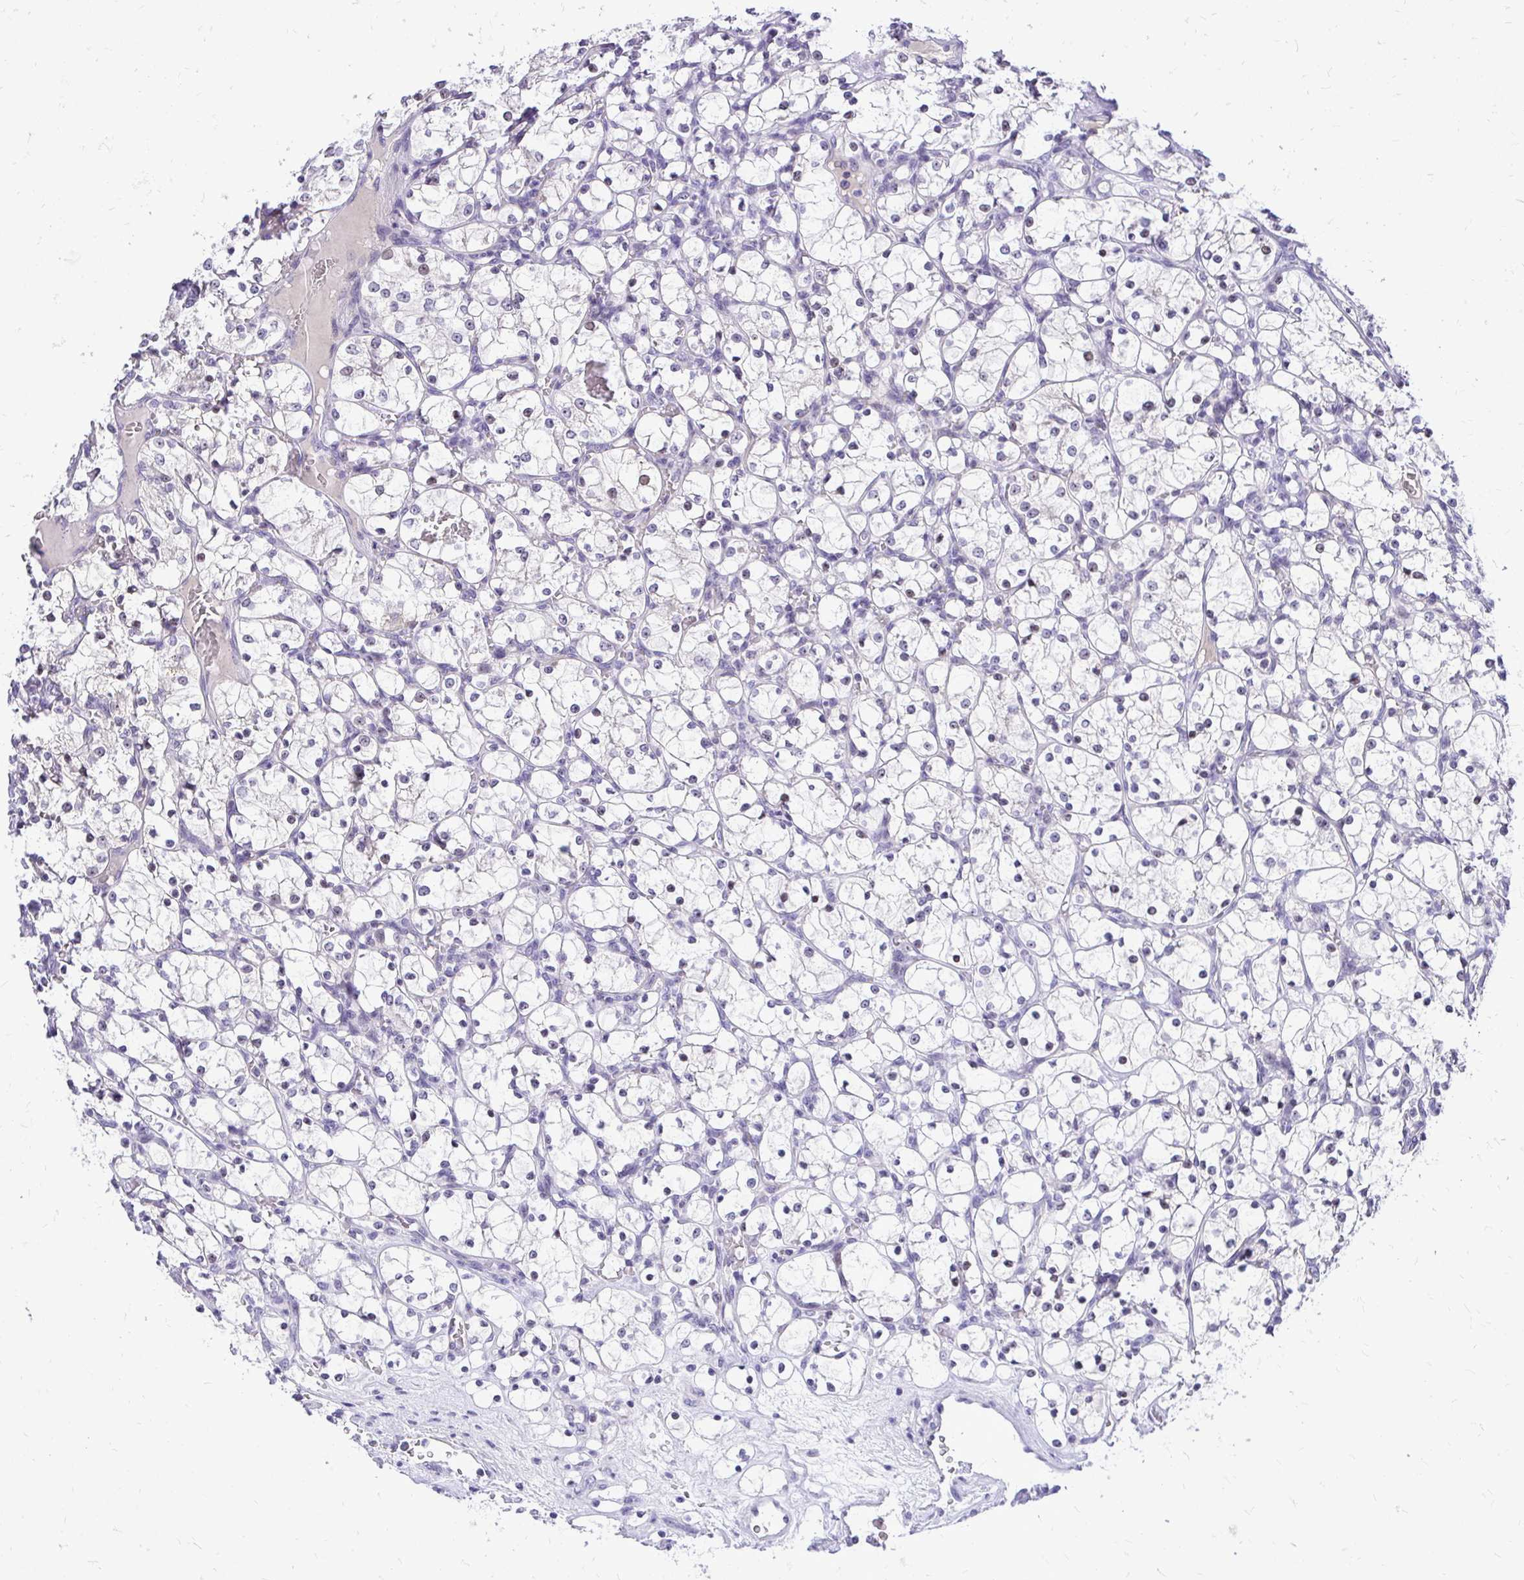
{"staining": {"intensity": "negative", "quantity": "none", "location": "none"}, "tissue": "renal cancer", "cell_type": "Tumor cells", "image_type": "cancer", "snomed": [{"axis": "morphology", "description": "Adenocarcinoma, NOS"}, {"axis": "topography", "description": "Kidney"}], "caption": "Immunohistochemistry of adenocarcinoma (renal) demonstrates no positivity in tumor cells.", "gene": "NIFK", "patient": {"sex": "female", "age": 69}}